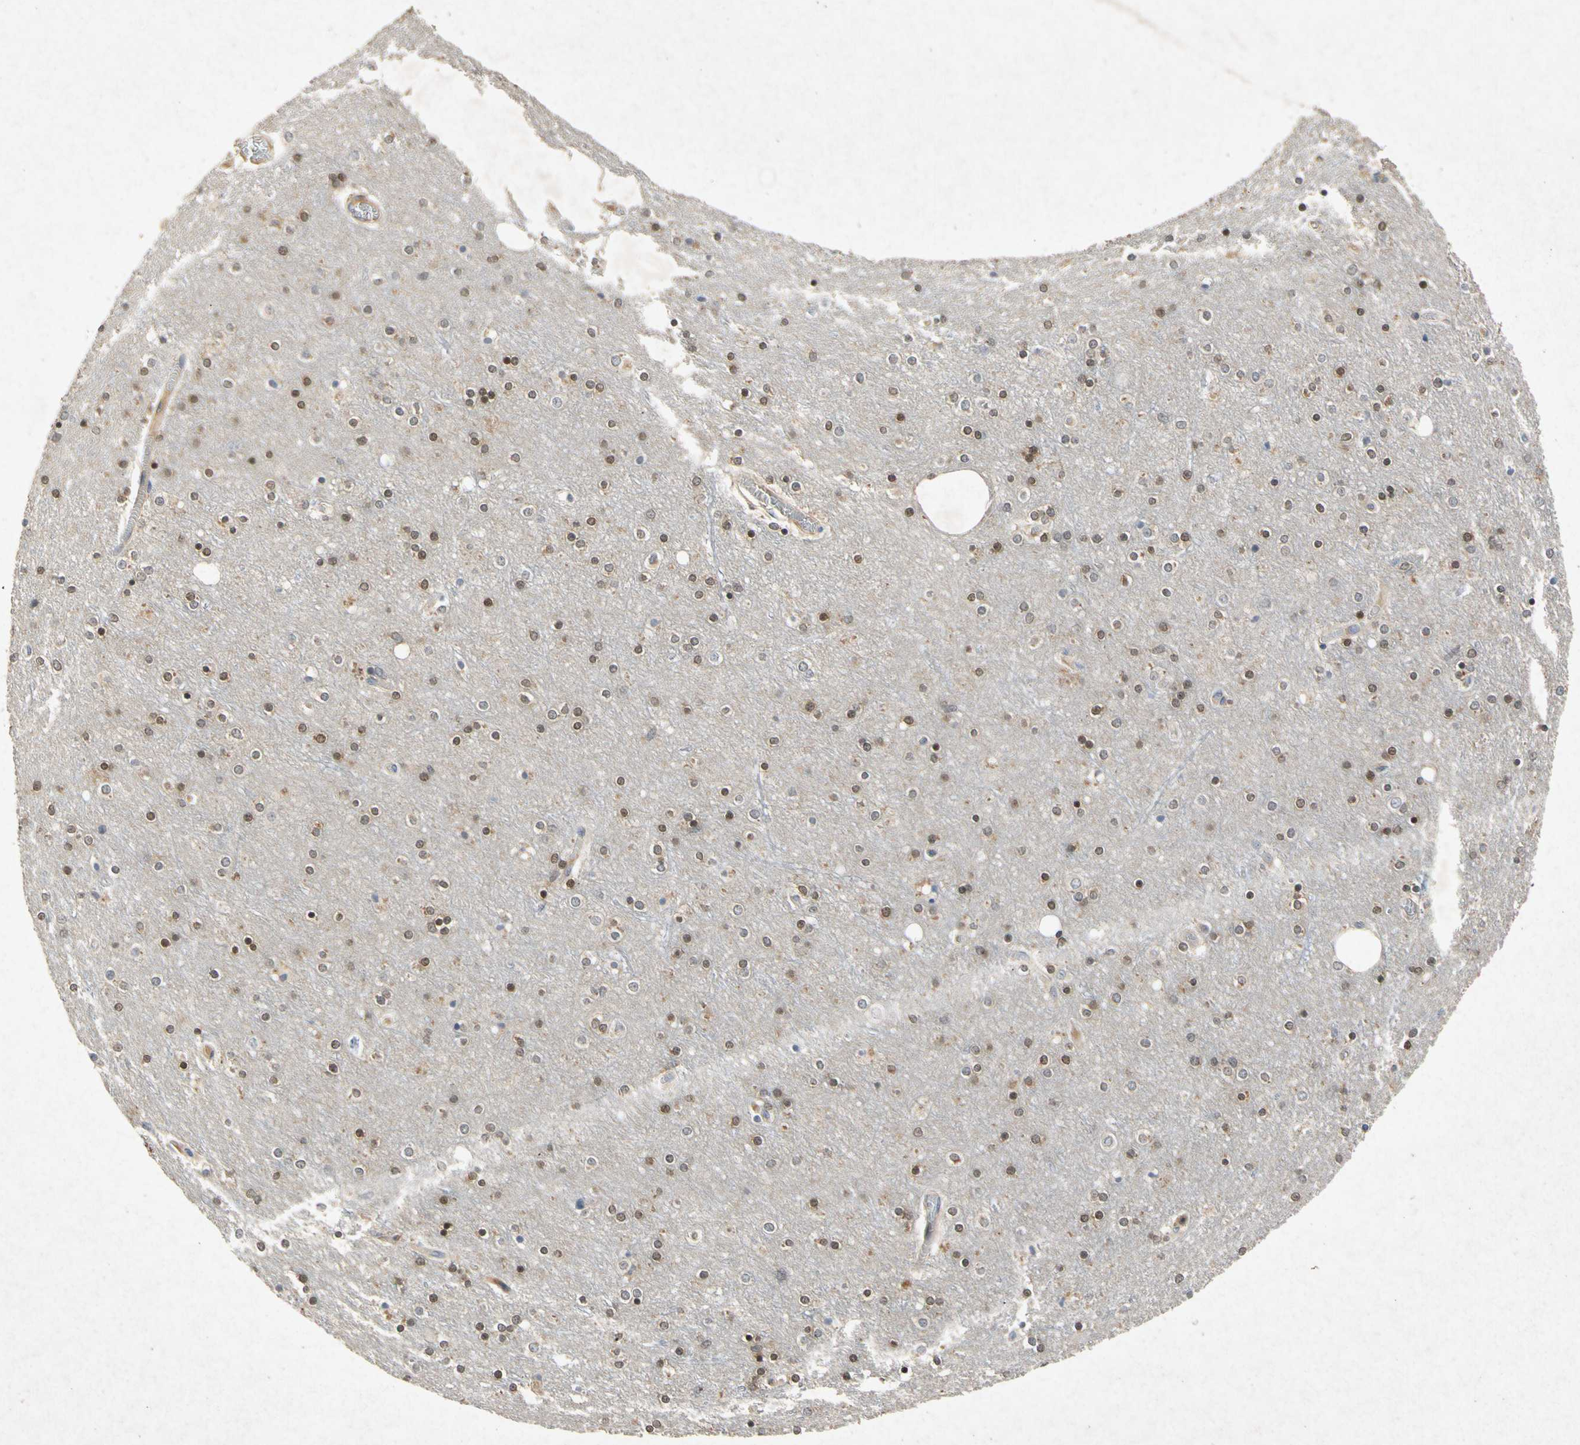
{"staining": {"intensity": "weak", "quantity": "25%-75%", "location": "cytoplasmic/membranous"}, "tissue": "cerebral cortex", "cell_type": "Endothelial cells", "image_type": "normal", "snomed": [{"axis": "morphology", "description": "Normal tissue, NOS"}, {"axis": "topography", "description": "Cerebral cortex"}], "caption": "Endothelial cells reveal weak cytoplasmic/membranous staining in approximately 25%-75% of cells in unremarkable cerebral cortex.", "gene": "RPS6KA1", "patient": {"sex": "female", "age": 54}}